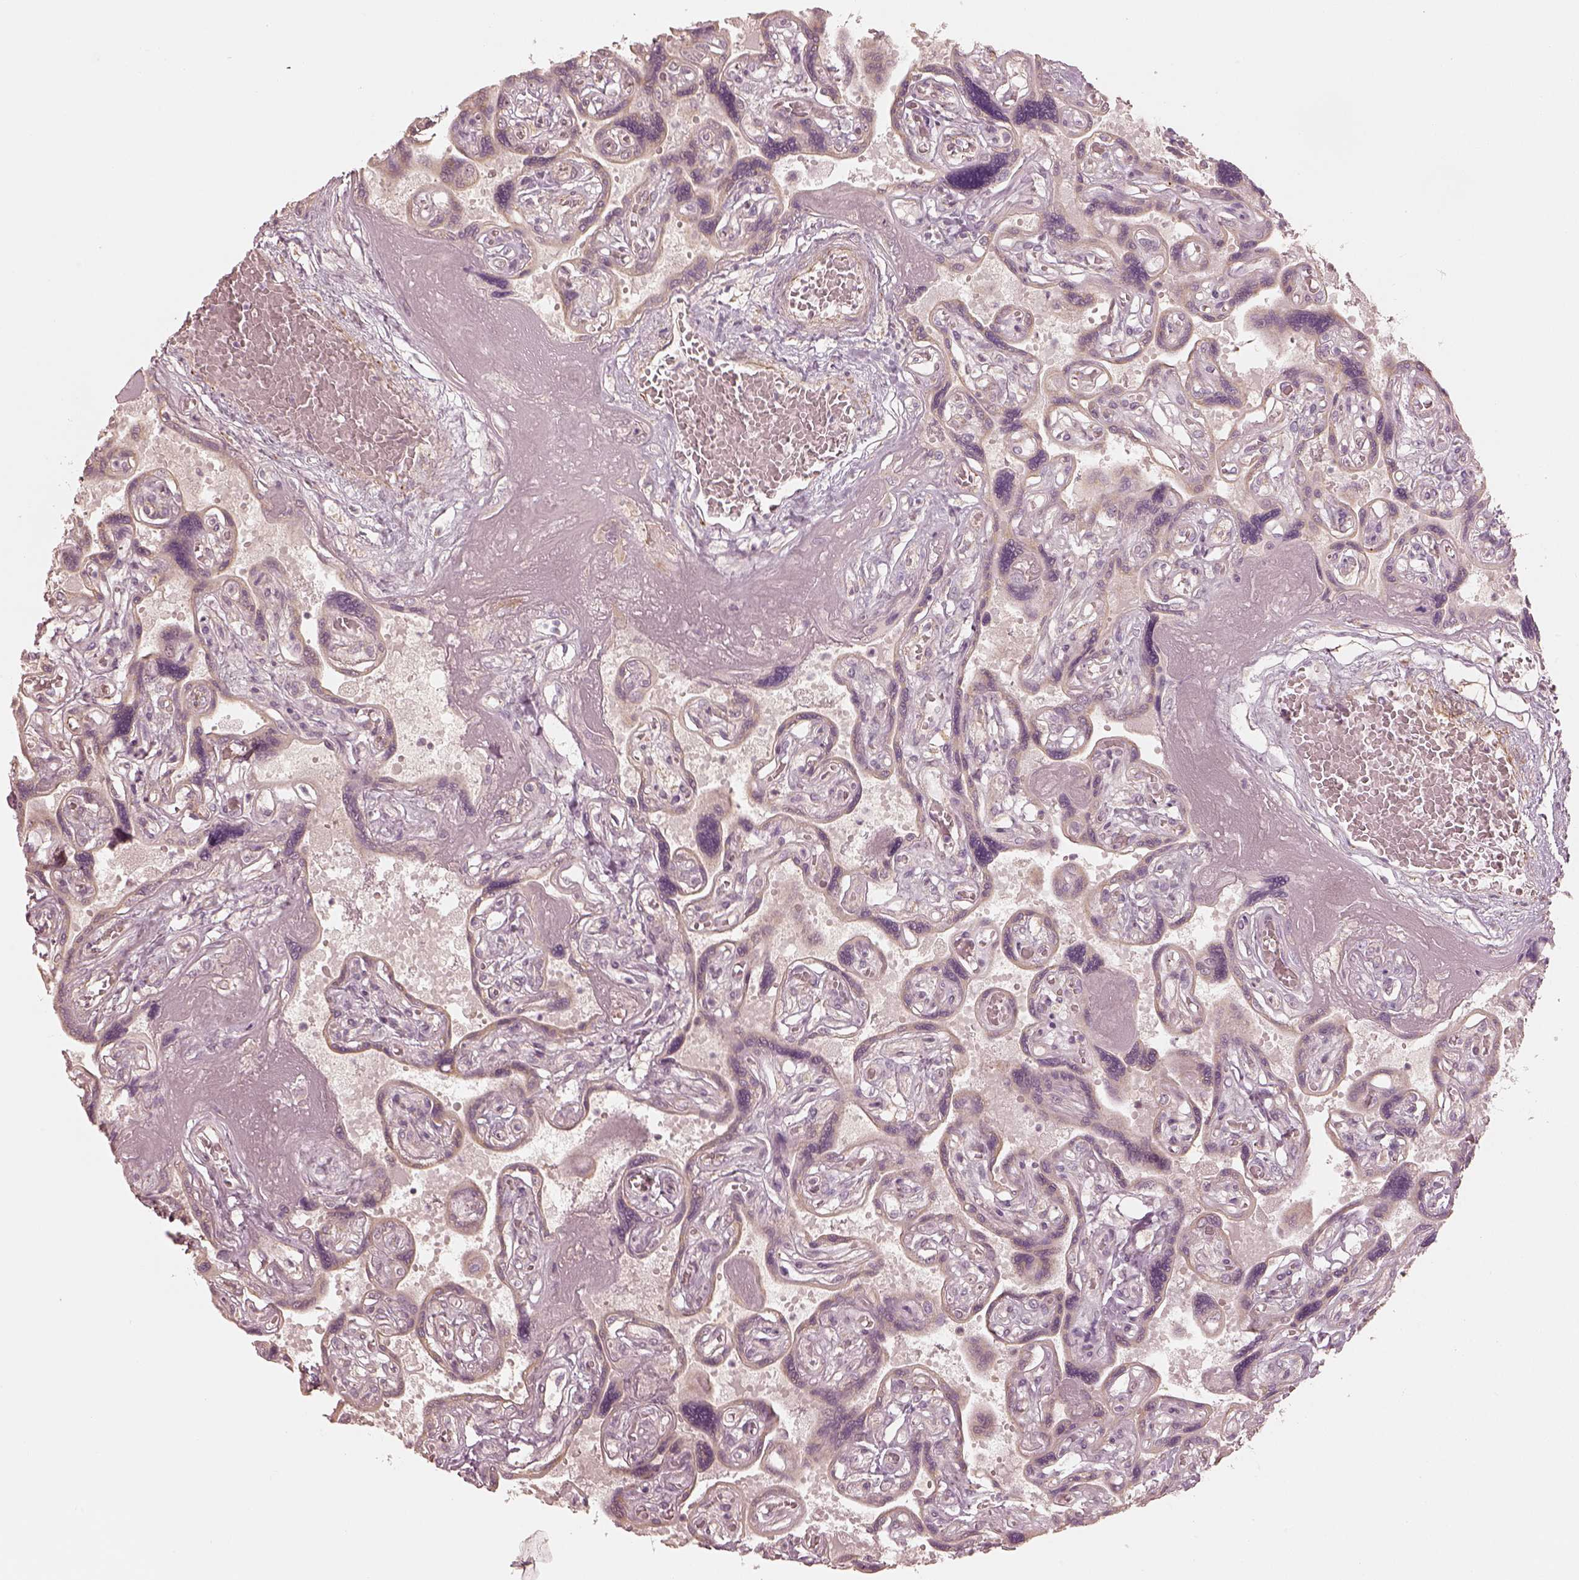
{"staining": {"intensity": "negative", "quantity": "none", "location": "none"}, "tissue": "placenta", "cell_type": "Decidual cells", "image_type": "normal", "snomed": [{"axis": "morphology", "description": "Normal tissue, NOS"}, {"axis": "topography", "description": "Placenta"}], "caption": "The micrograph demonstrates no significant staining in decidual cells of placenta. (DAB (3,3'-diaminobenzidine) IHC visualized using brightfield microscopy, high magnification).", "gene": "KCNJ9", "patient": {"sex": "female", "age": 32}}